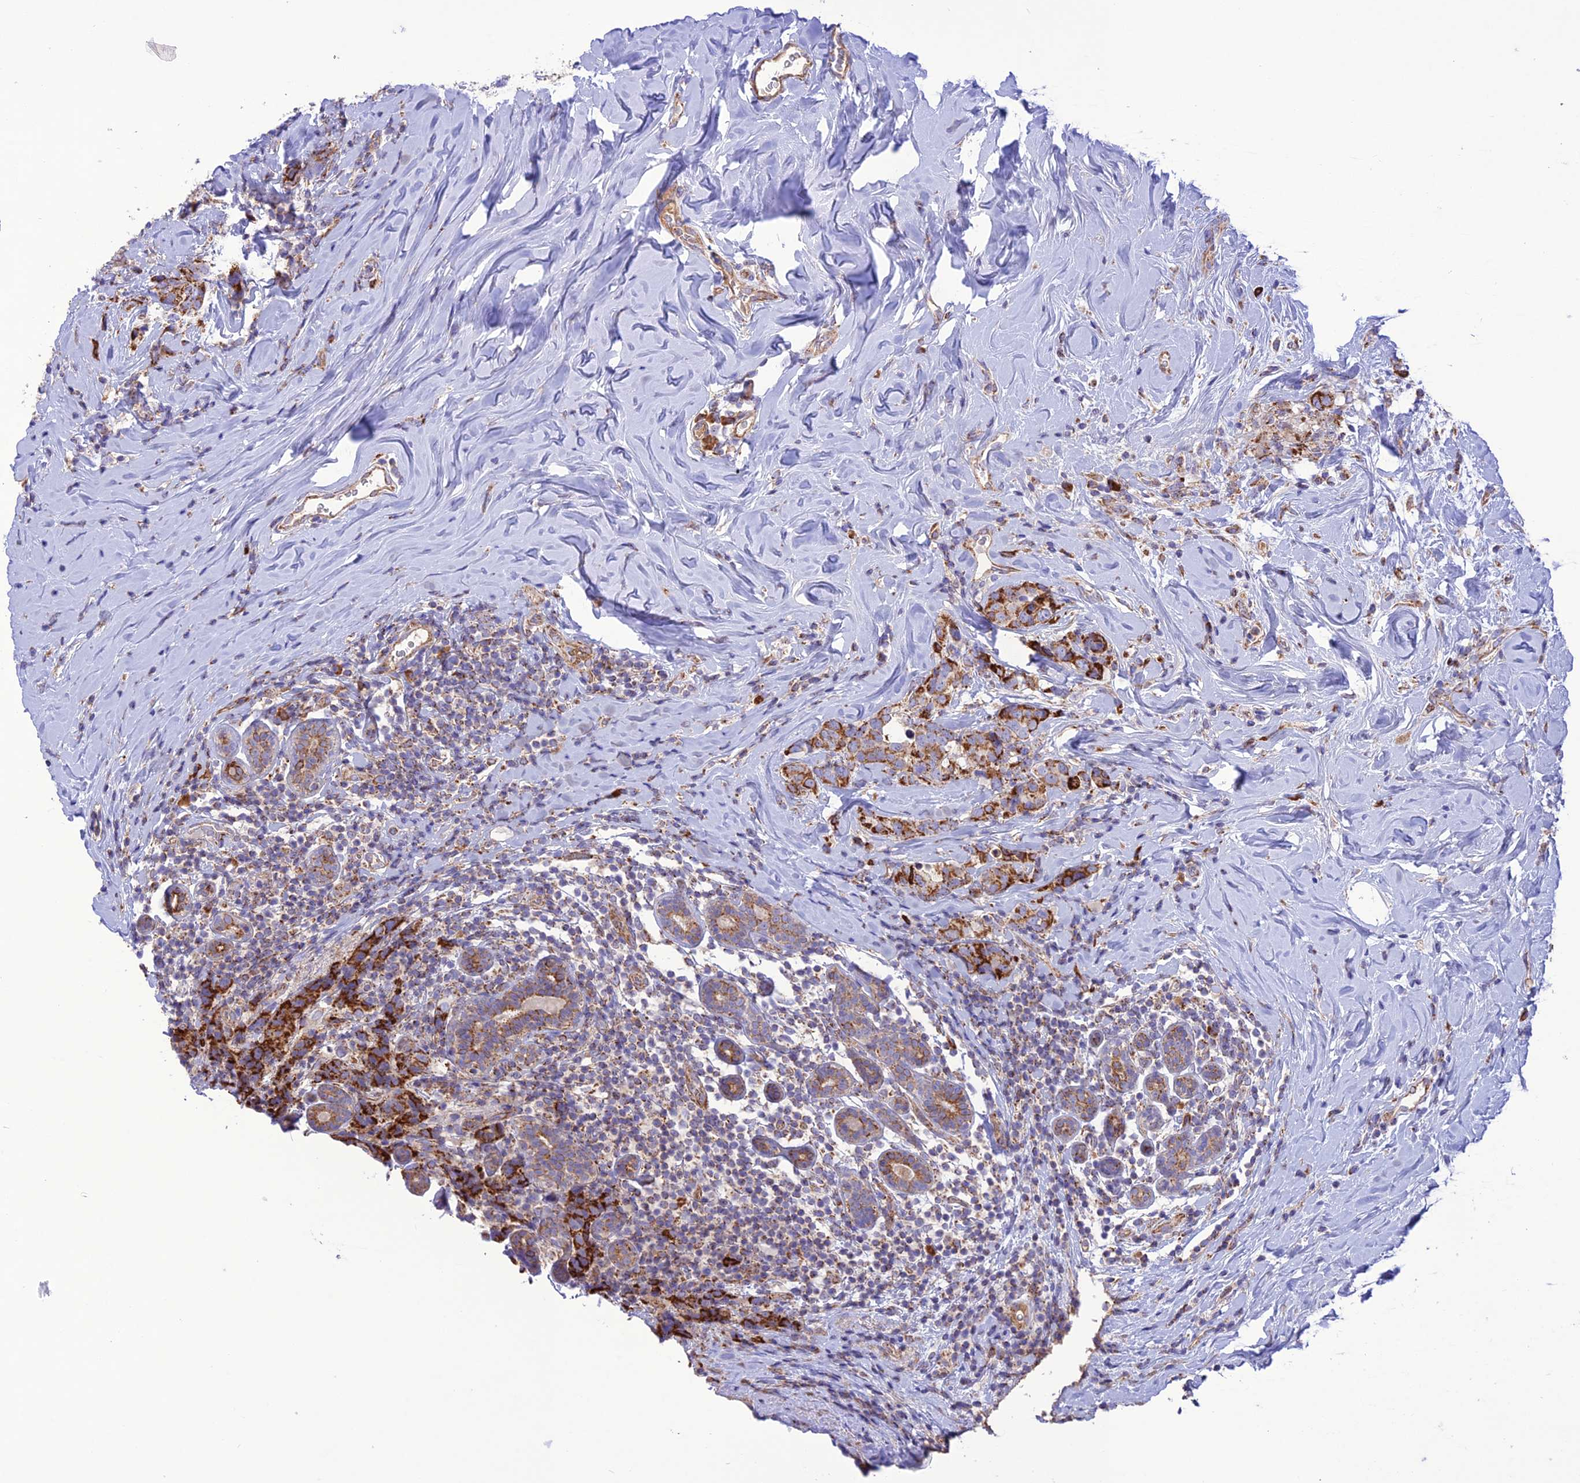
{"staining": {"intensity": "strong", "quantity": "25%-75%", "location": "cytoplasmic/membranous"}, "tissue": "breast cancer", "cell_type": "Tumor cells", "image_type": "cancer", "snomed": [{"axis": "morphology", "description": "Lobular carcinoma"}, {"axis": "topography", "description": "Breast"}], "caption": "Approximately 25%-75% of tumor cells in human breast cancer demonstrate strong cytoplasmic/membranous protein expression as visualized by brown immunohistochemical staining.", "gene": "UAP1L1", "patient": {"sex": "female", "age": 59}}